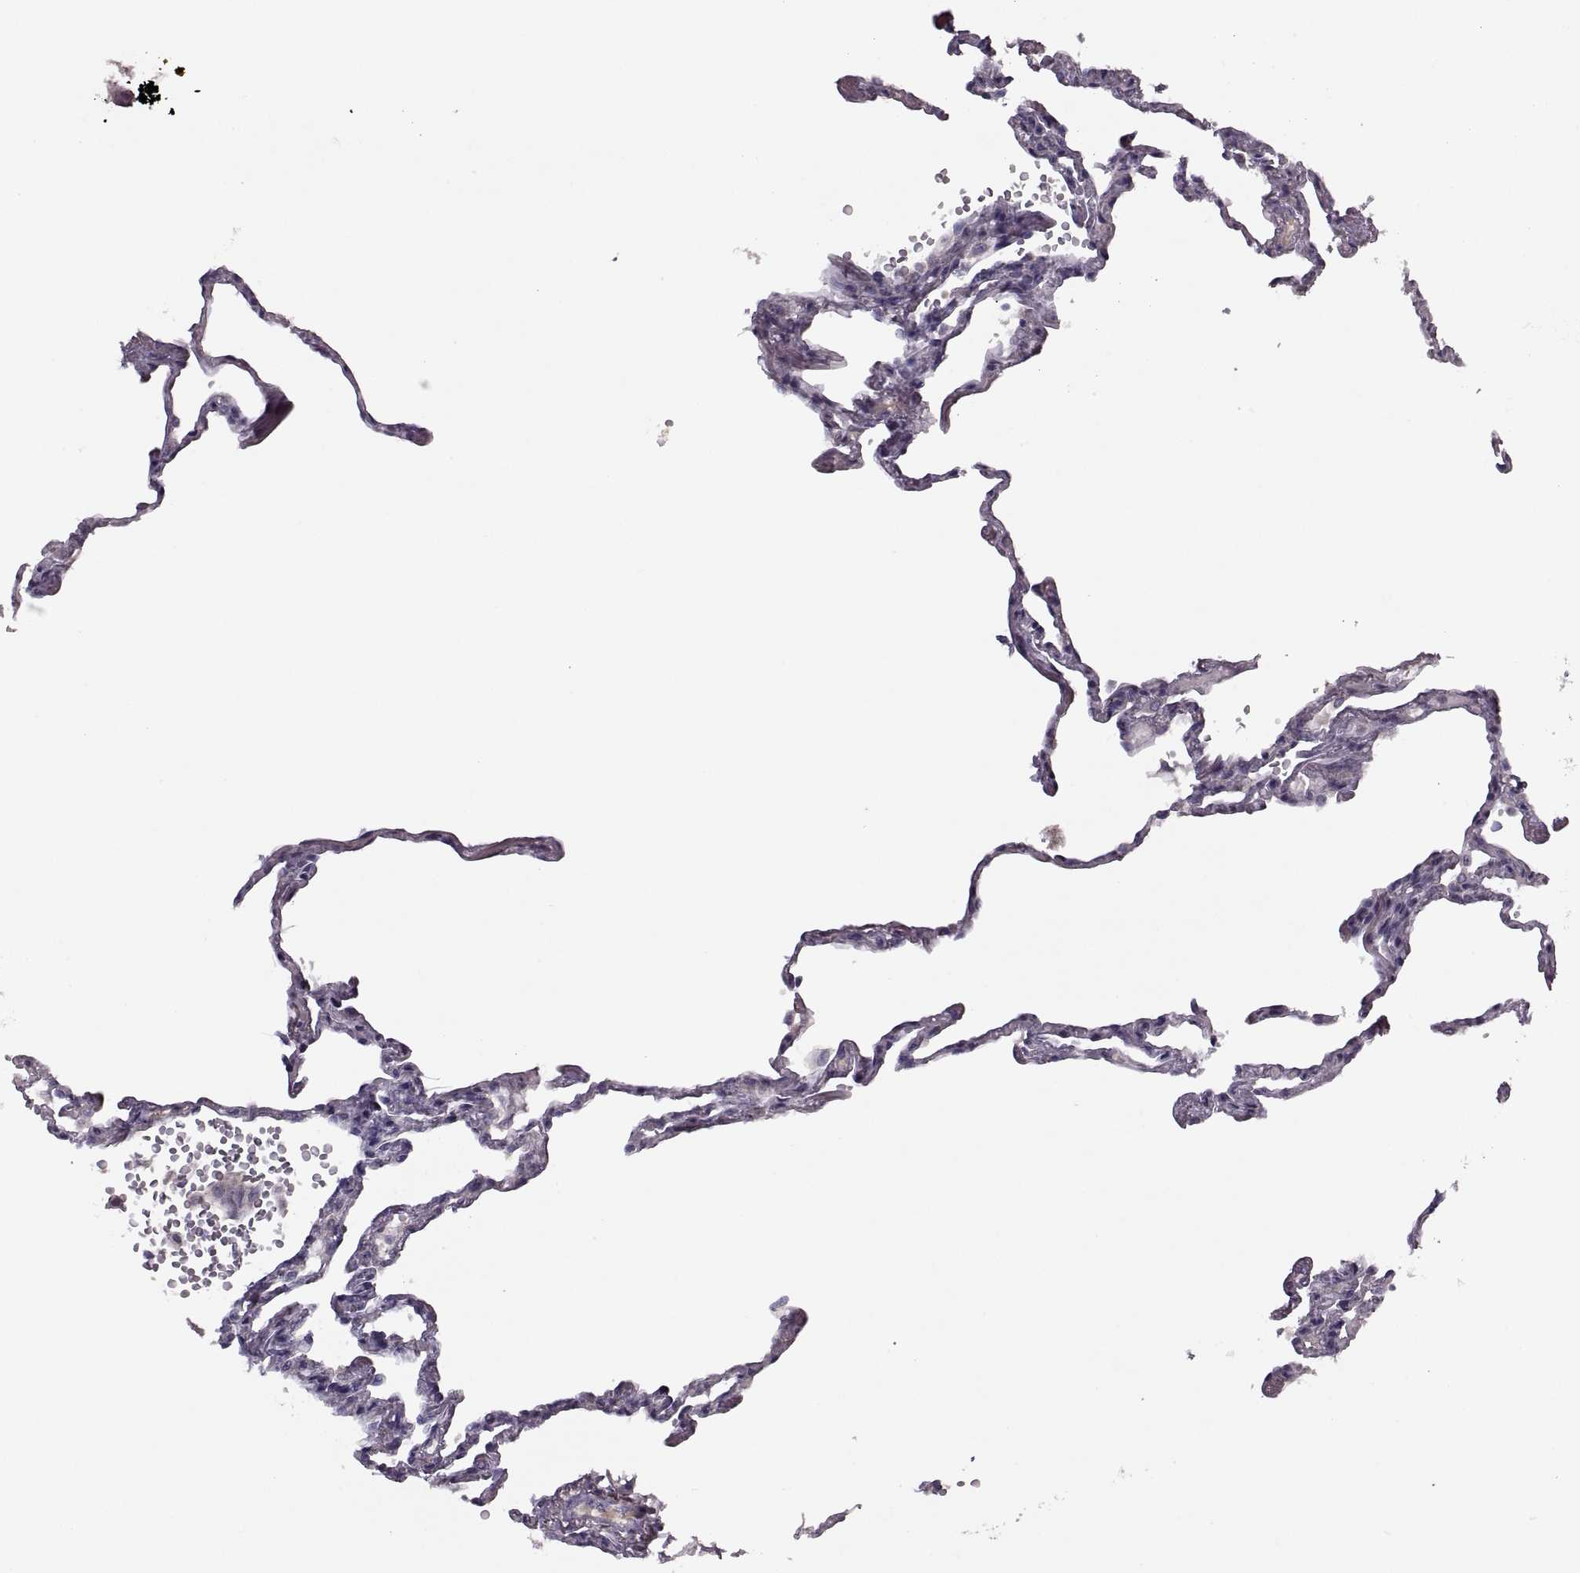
{"staining": {"intensity": "negative", "quantity": "none", "location": "none"}, "tissue": "lung", "cell_type": "Alveolar cells", "image_type": "normal", "snomed": [{"axis": "morphology", "description": "Normal tissue, NOS"}, {"axis": "topography", "description": "Lung"}], "caption": "Lung was stained to show a protein in brown. There is no significant expression in alveolar cells. (DAB immunohistochemistry (IHC) with hematoxylin counter stain).", "gene": "CACNA1F", "patient": {"sex": "male", "age": 78}}